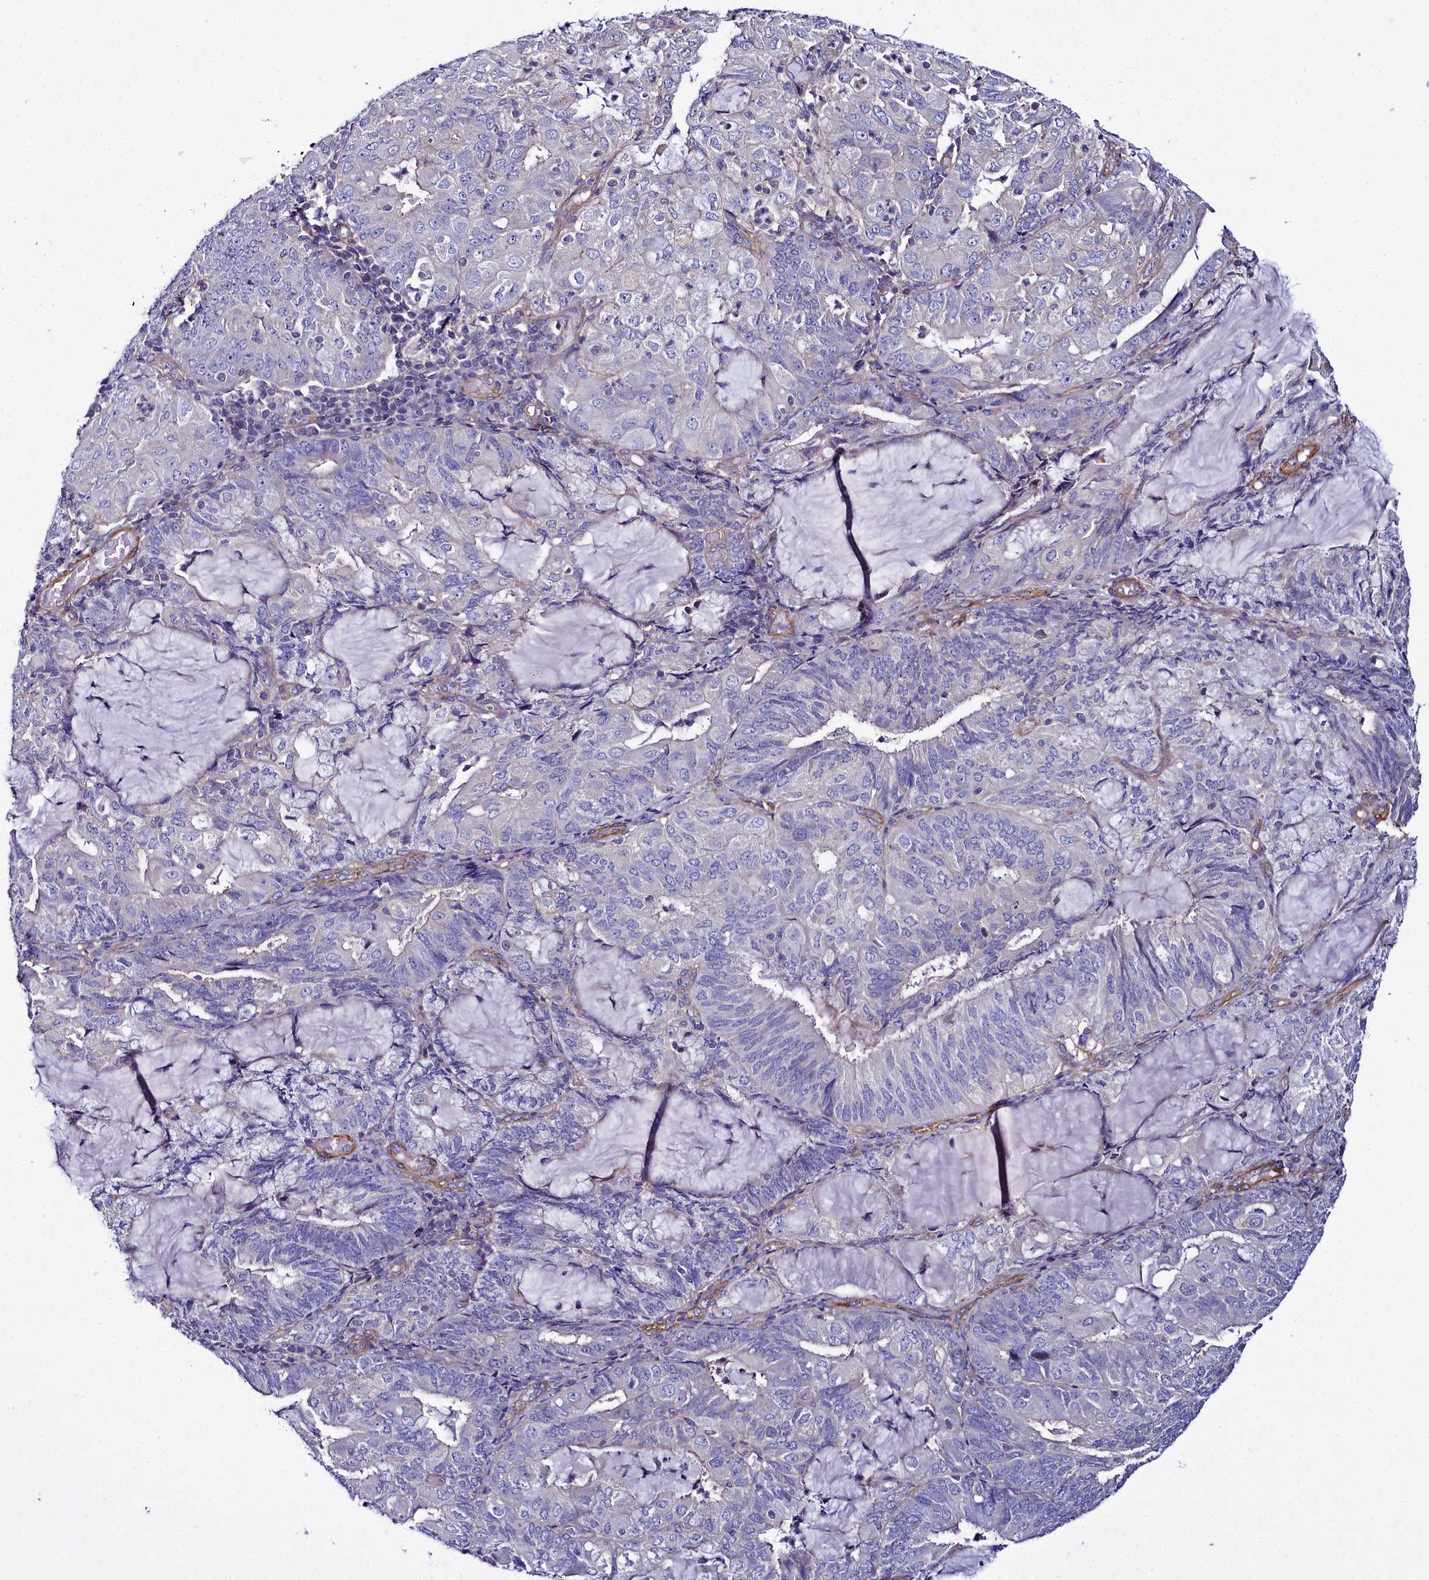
{"staining": {"intensity": "negative", "quantity": "none", "location": "none"}, "tissue": "endometrial cancer", "cell_type": "Tumor cells", "image_type": "cancer", "snomed": [{"axis": "morphology", "description": "Adenocarcinoma, NOS"}, {"axis": "topography", "description": "Endometrium"}], "caption": "This is an immunohistochemistry (IHC) histopathology image of human adenocarcinoma (endometrial). There is no expression in tumor cells.", "gene": "FADS3", "patient": {"sex": "female", "age": 81}}